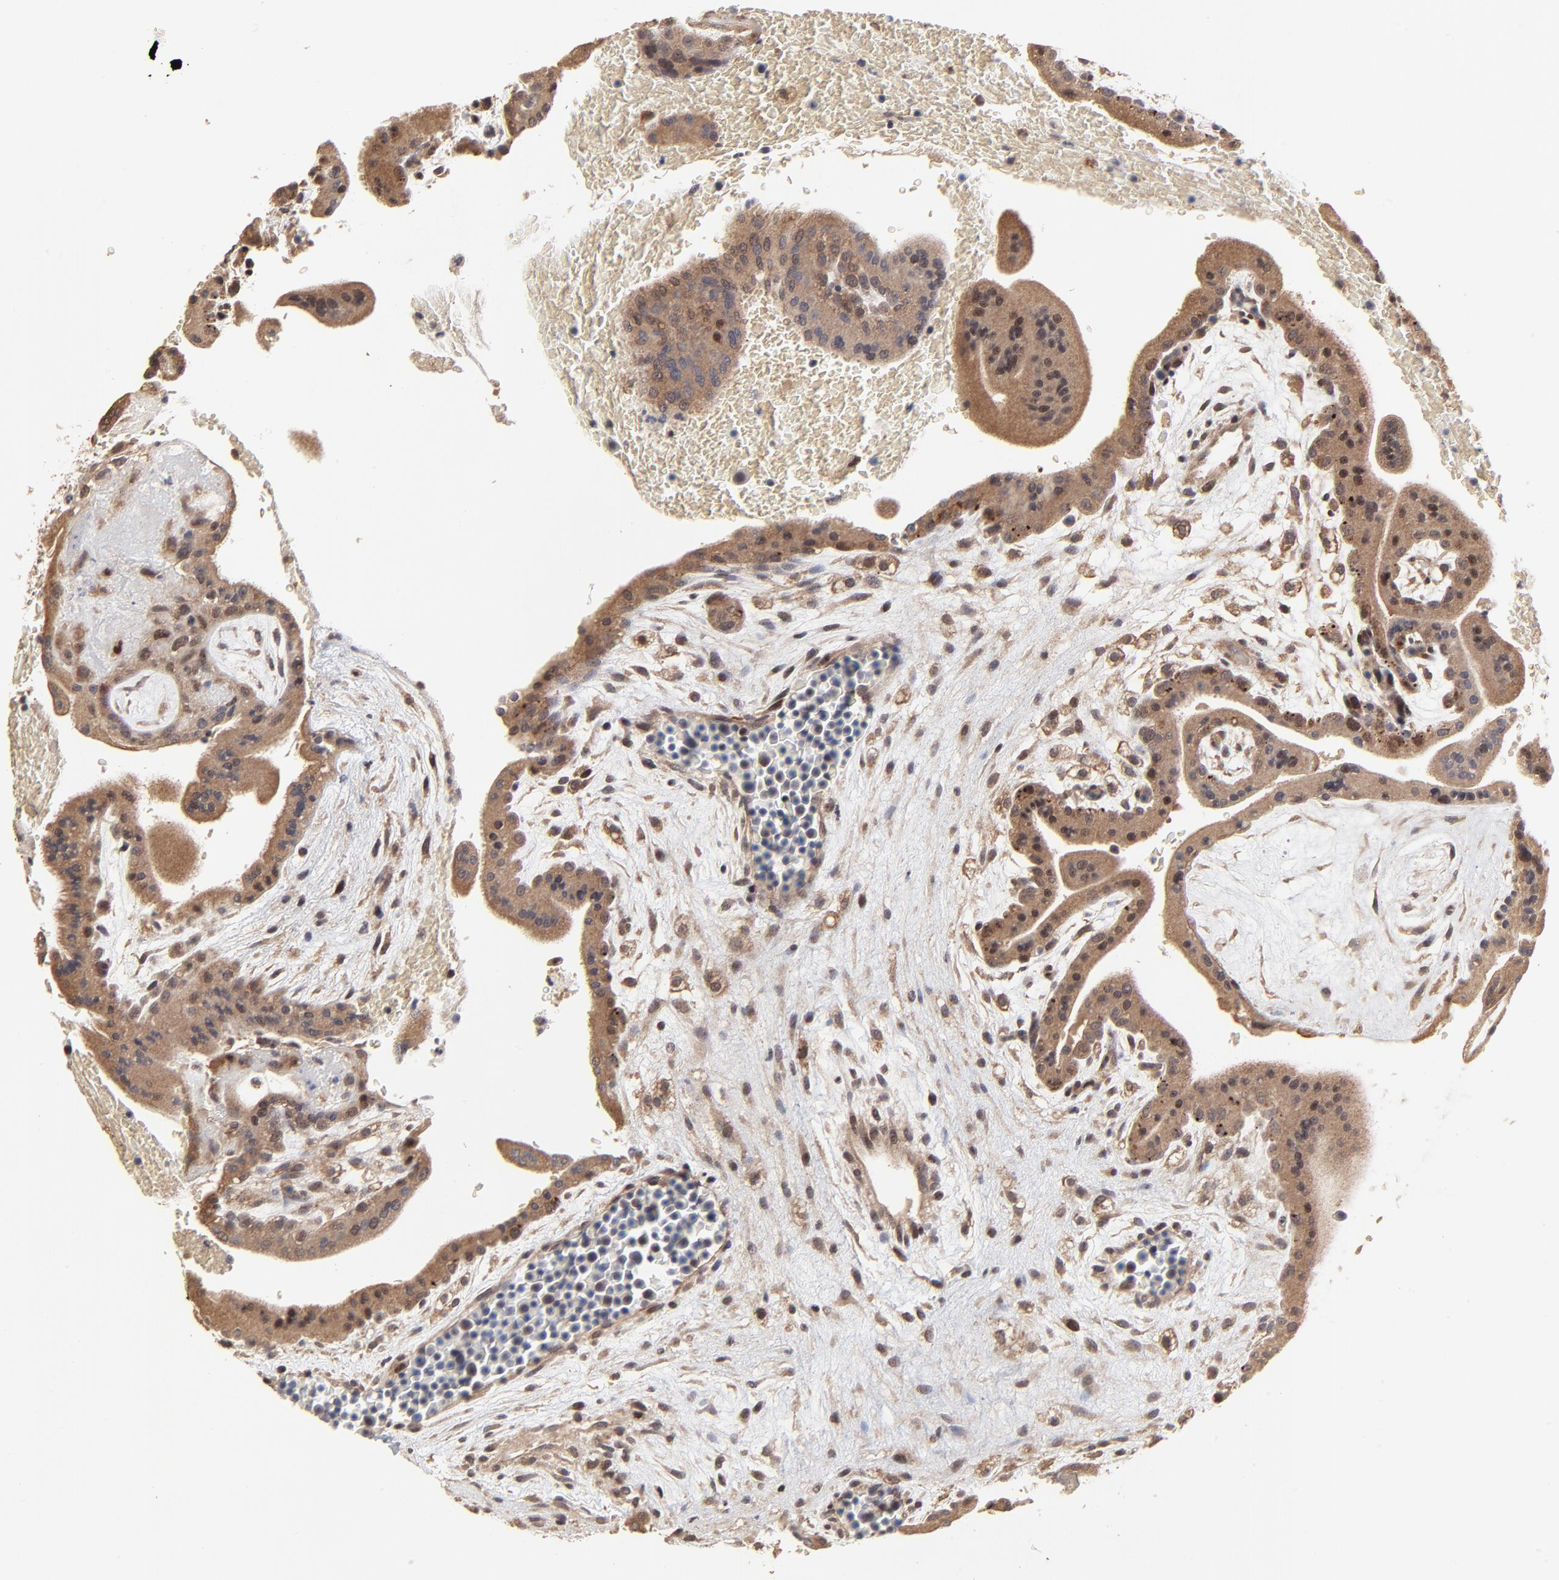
{"staining": {"intensity": "moderate", "quantity": ">75%", "location": "cytoplasmic/membranous"}, "tissue": "placenta", "cell_type": "Trophoblastic cells", "image_type": "normal", "snomed": [{"axis": "morphology", "description": "Normal tissue, NOS"}, {"axis": "topography", "description": "Placenta"}], "caption": "A medium amount of moderate cytoplasmic/membranous staining is seen in about >75% of trophoblastic cells in benign placenta.", "gene": "FRMD8", "patient": {"sex": "female", "age": 35}}